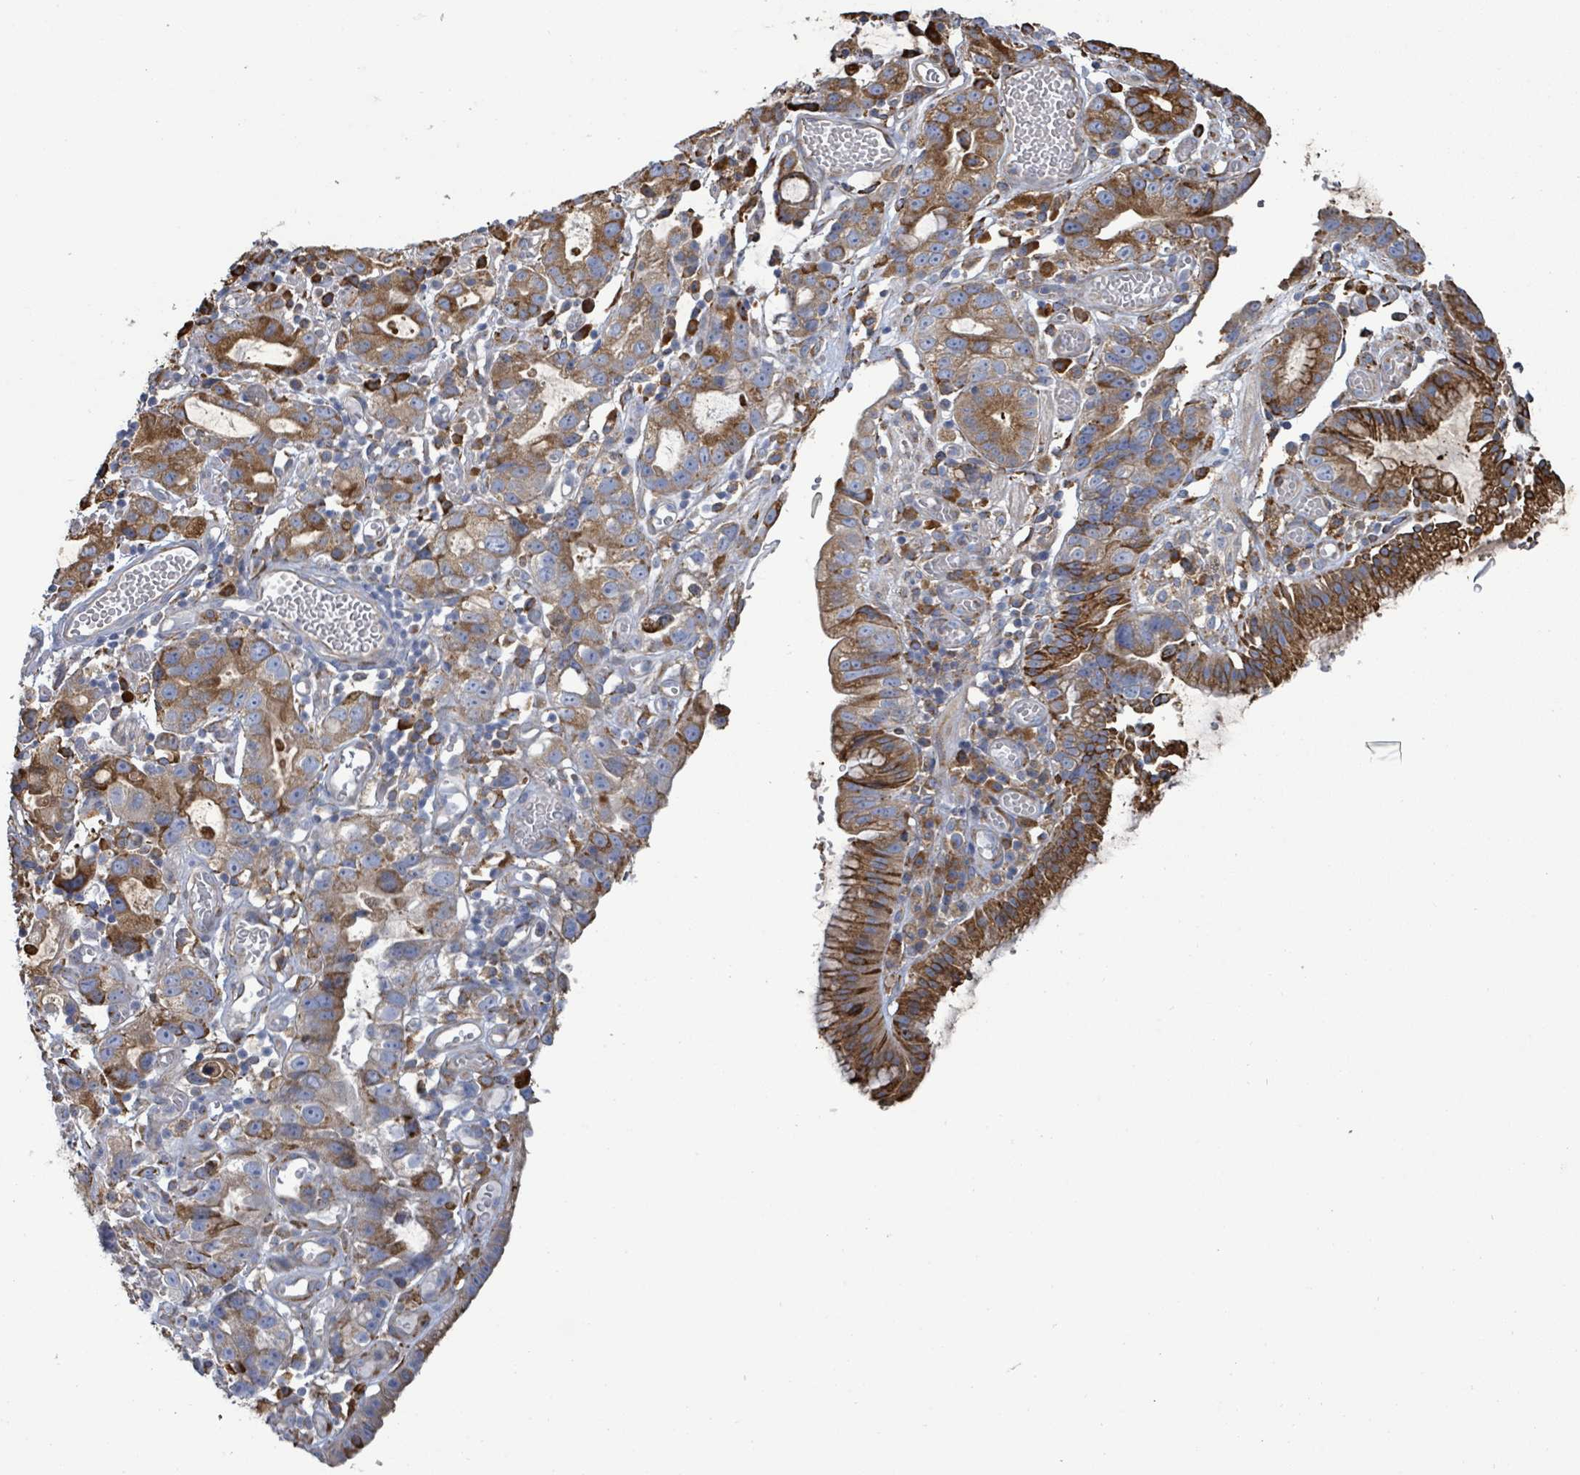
{"staining": {"intensity": "strong", "quantity": ">75%", "location": "cytoplasmic/membranous"}, "tissue": "stomach cancer", "cell_type": "Tumor cells", "image_type": "cancer", "snomed": [{"axis": "morphology", "description": "Adenocarcinoma, NOS"}, {"axis": "topography", "description": "Stomach"}], "caption": "This image exhibits immunohistochemistry staining of human adenocarcinoma (stomach), with high strong cytoplasmic/membranous expression in about >75% of tumor cells.", "gene": "RFPL4A", "patient": {"sex": "male", "age": 55}}